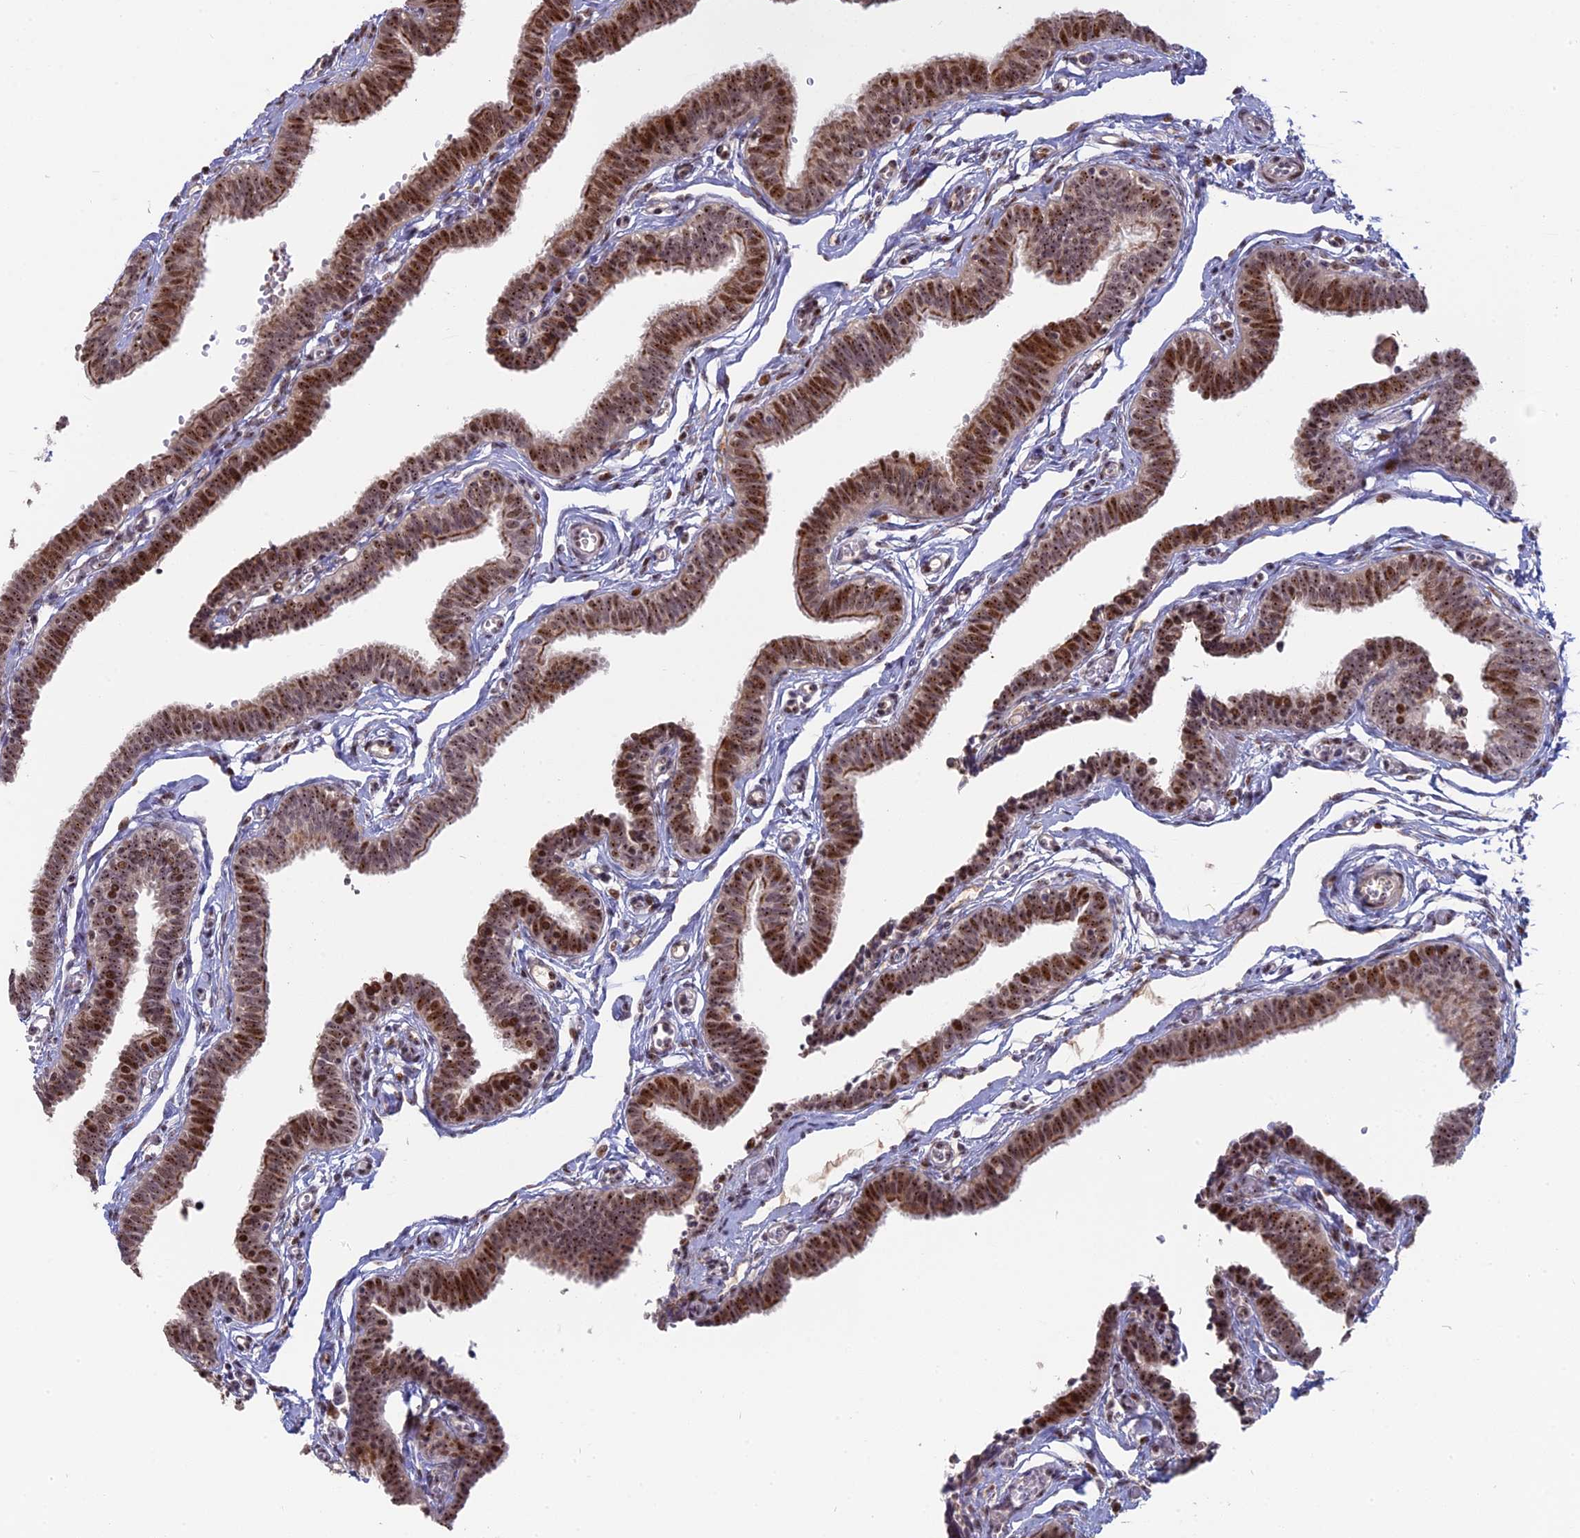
{"staining": {"intensity": "moderate", "quantity": ">75%", "location": "cytoplasmic/membranous,nuclear"}, "tissue": "fallopian tube", "cell_type": "Glandular cells", "image_type": "normal", "snomed": [{"axis": "morphology", "description": "Normal tissue, NOS"}, {"axis": "topography", "description": "Fallopian tube"}, {"axis": "topography", "description": "Ovary"}], "caption": "Immunohistochemistry (IHC) micrograph of benign fallopian tube: fallopian tube stained using IHC exhibits medium levels of moderate protein expression localized specifically in the cytoplasmic/membranous,nuclear of glandular cells, appearing as a cytoplasmic/membranous,nuclear brown color.", "gene": "FAM131A", "patient": {"sex": "female", "age": 23}}